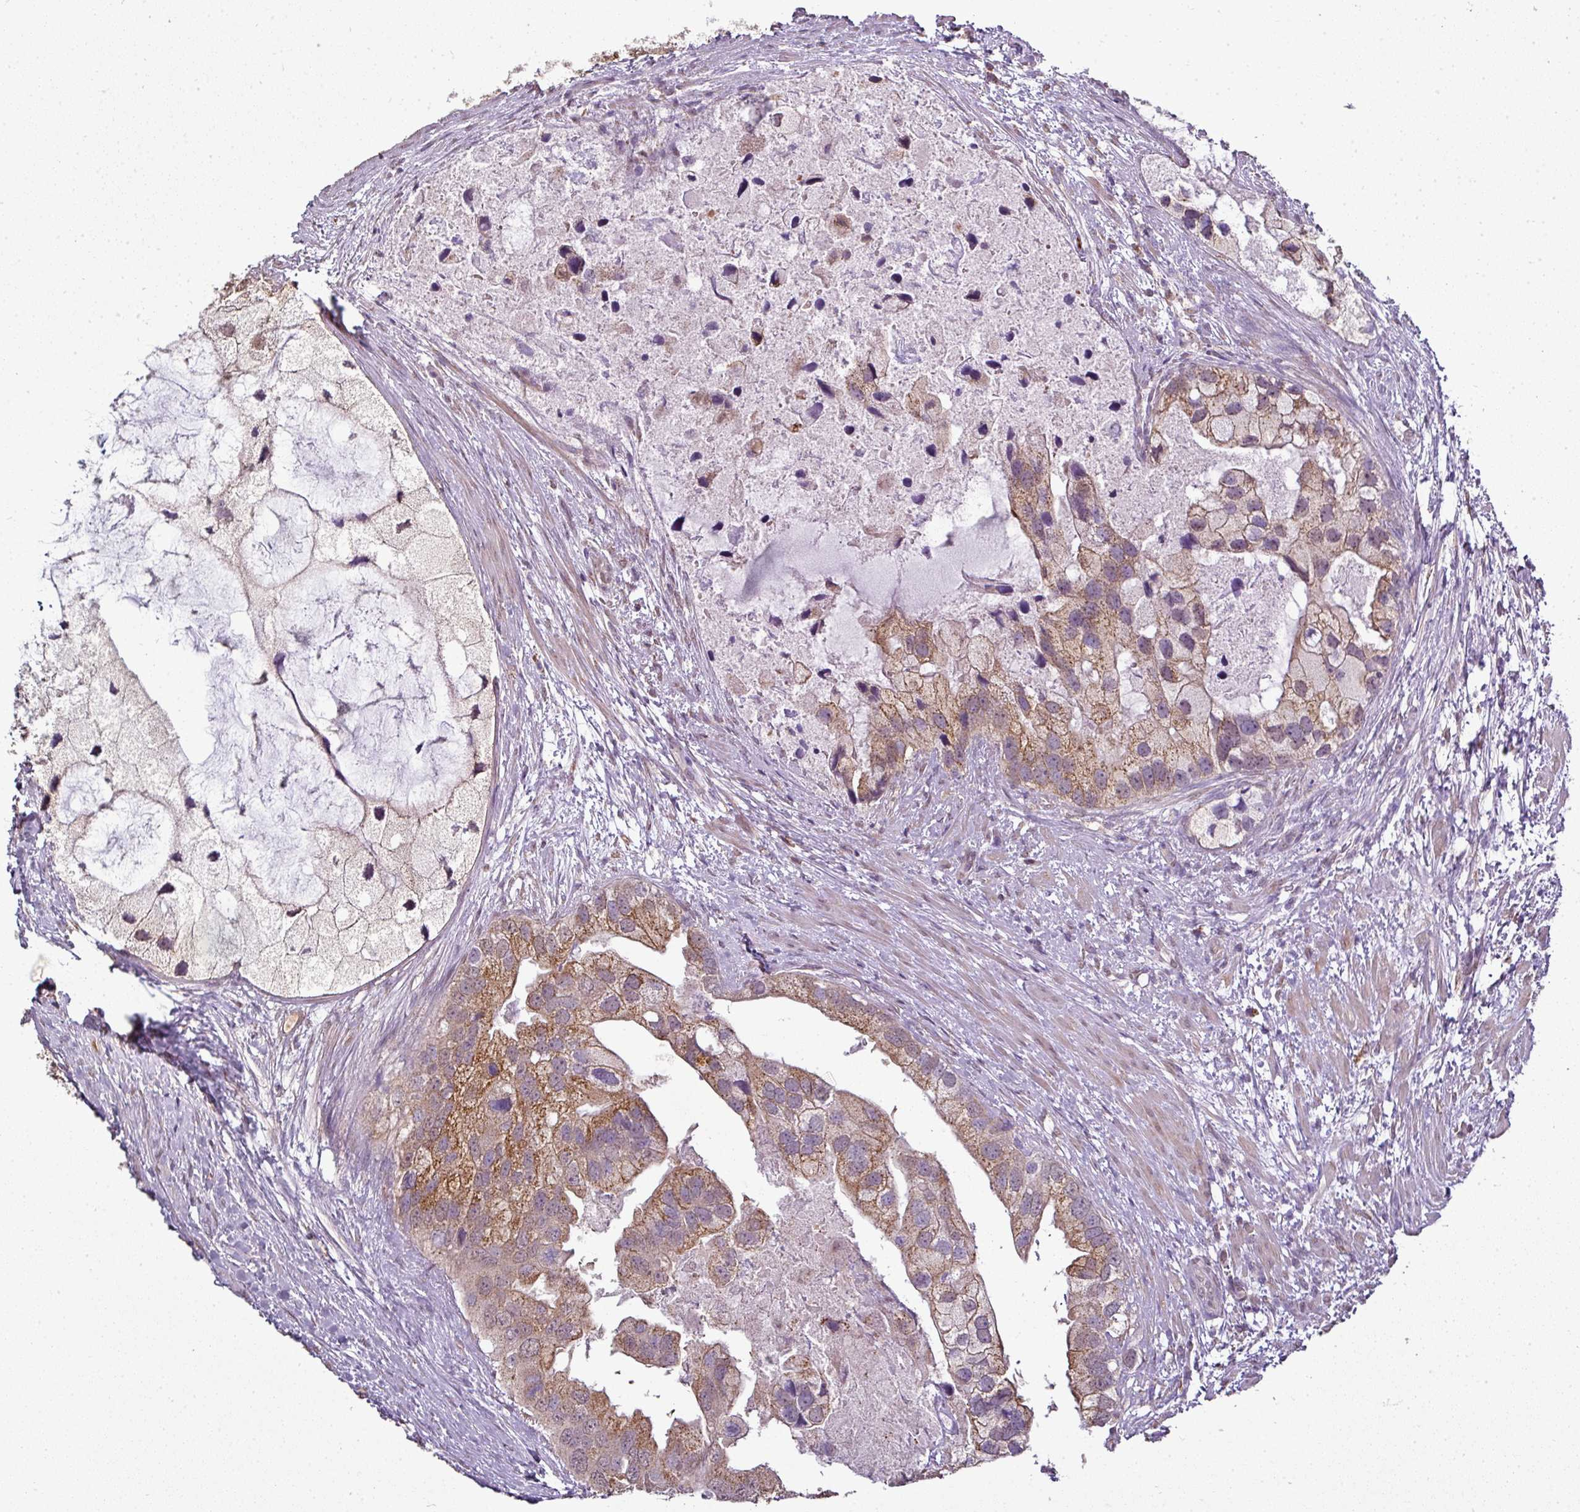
{"staining": {"intensity": "moderate", "quantity": "25%-75%", "location": "cytoplasmic/membranous,nuclear"}, "tissue": "prostate cancer", "cell_type": "Tumor cells", "image_type": "cancer", "snomed": [{"axis": "morphology", "description": "Adenocarcinoma, High grade"}, {"axis": "topography", "description": "Prostate"}], "caption": "Prostate adenocarcinoma (high-grade) stained with DAB (3,3'-diaminobenzidine) immunohistochemistry (IHC) displays medium levels of moderate cytoplasmic/membranous and nuclear positivity in approximately 25%-75% of tumor cells.", "gene": "JPH2", "patient": {"sex": "male", "age": 62}}